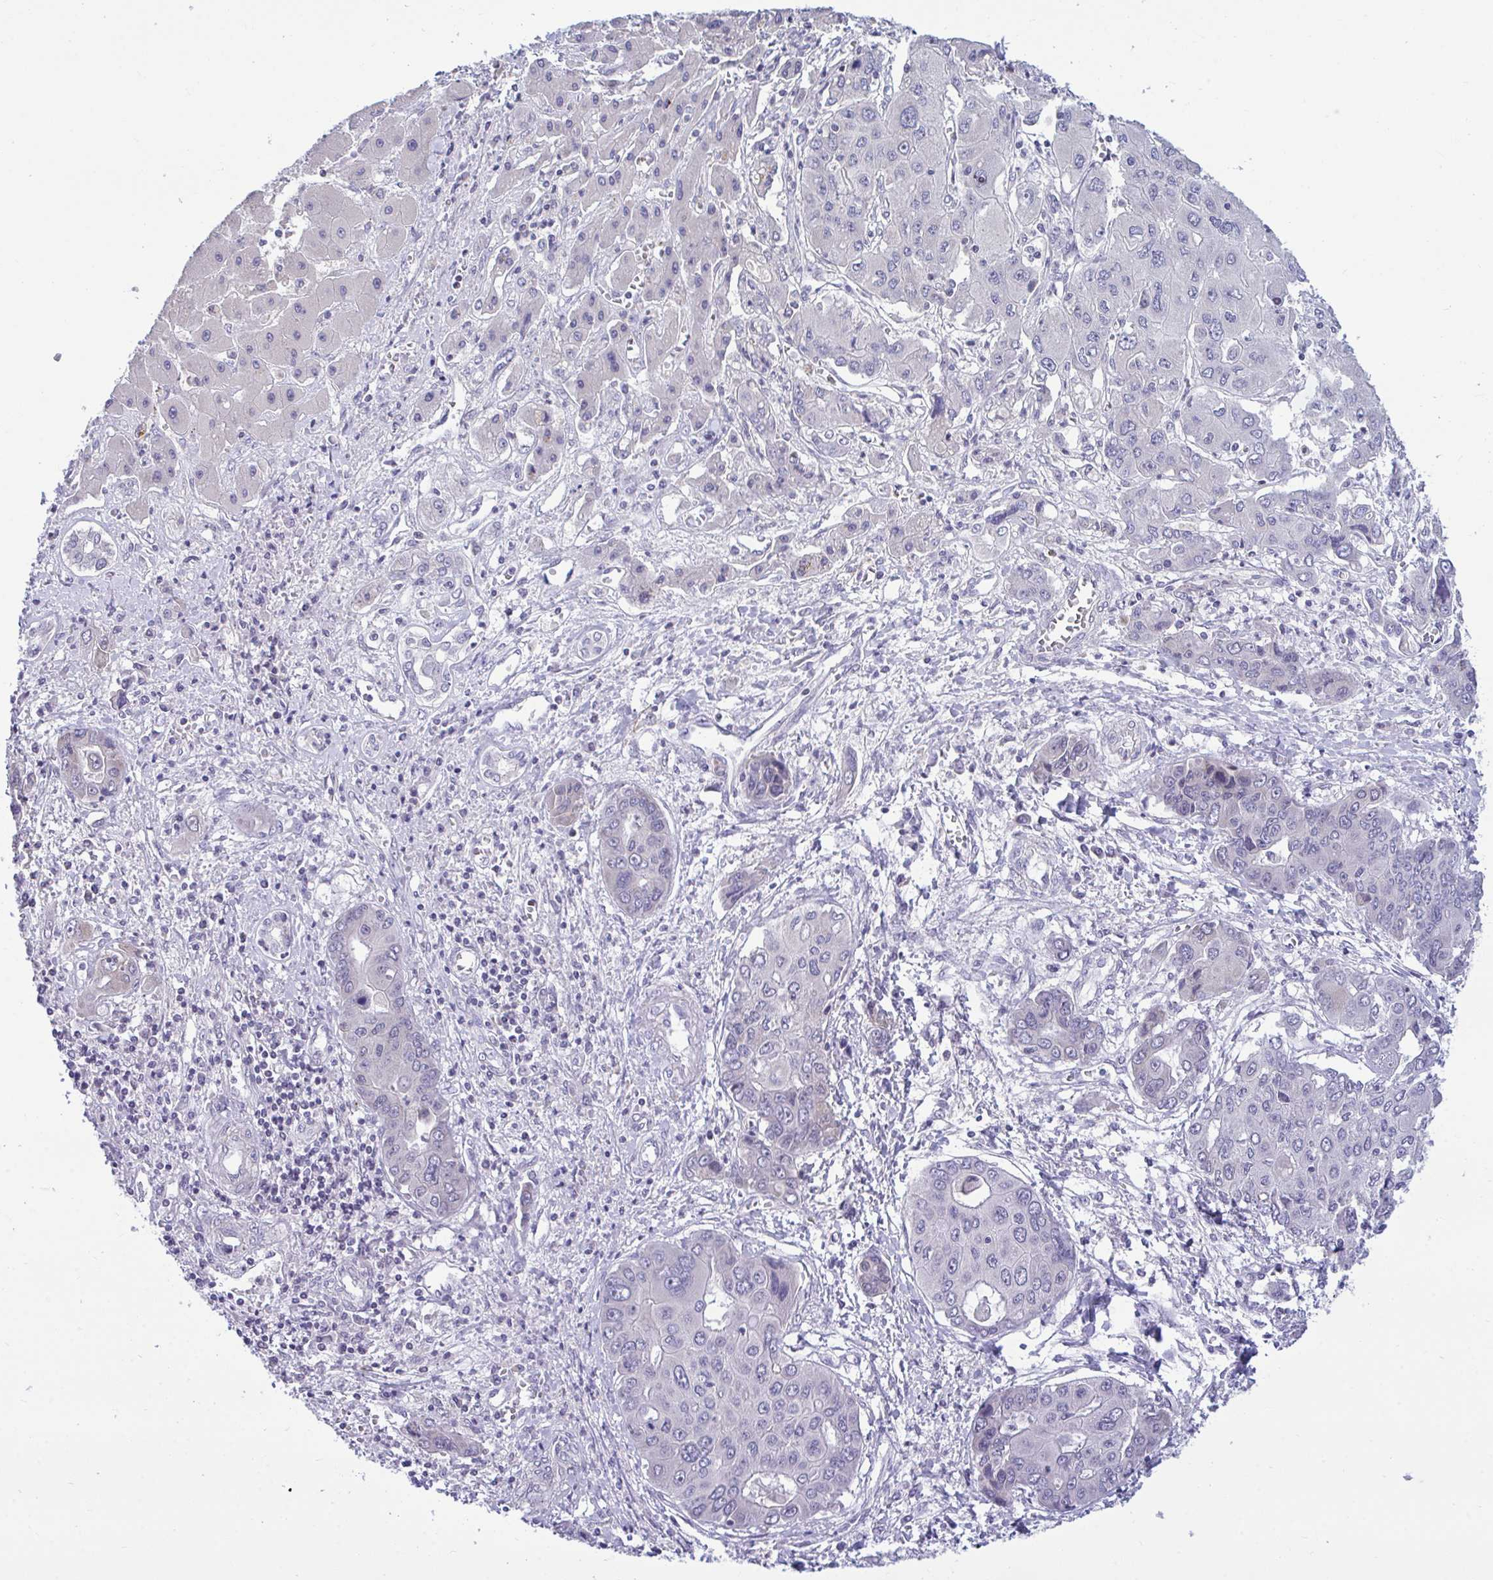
{"staining": {"intensity": "negative", "quantity": "none", "location": "none"}, "tissue": "liver cancer", "cell_type": "Tumor cells", "image_type": "cancer", "snomed": [{"axis": "morphology", "description": "Cholangiocarcinoma"}, {"axis": "topography", "description": "Liver"}], "caption": "Tumor cells are negative for brown protein staining in liver cancer.", "gene": "PIGK", "patient": {"sex": "male", "age": 67}}